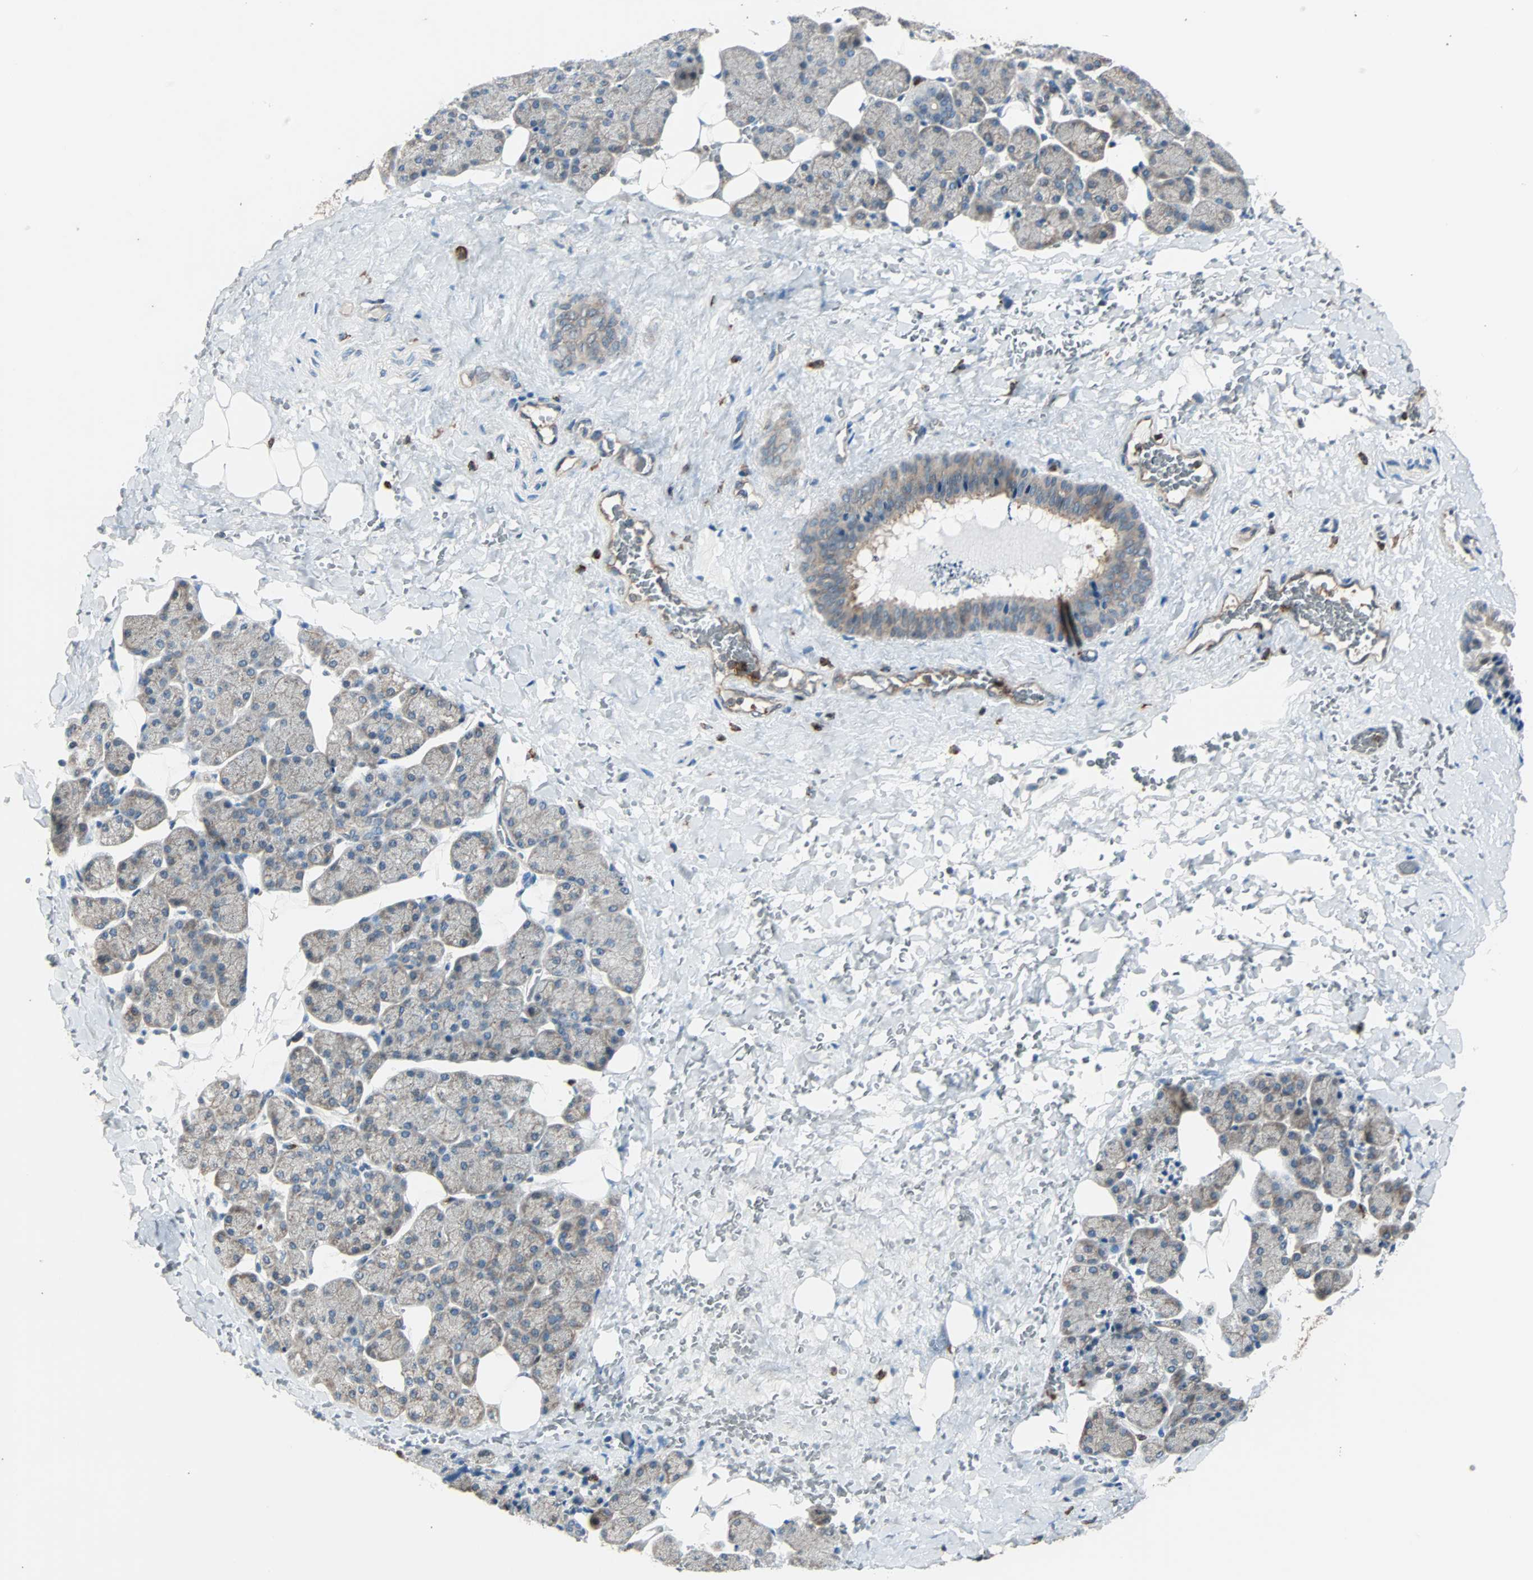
{"staining": {"intensity": "weak", "quantity": "25%-75%", "location": "cytoplasmic/membranous"}, "tissue": "salivary gland", "cell_type": "Glandular cells", "image_type": "normal", "snomed": [{"axis": "morphology", "description": "Normal tissue, NOS"}, {"axis": "topography", "description": "Lymph node"}, {"axis": "topography", "description": "Salivary gland"}], "caption": "Brown immunohistochemical staining in benign human salivary gland reveals weak cytoplasmic/membranous staining in approximately 25%-75% of glandular cells.", "gene": "GCK", "patient": {"sex": "male", "age": 8}}